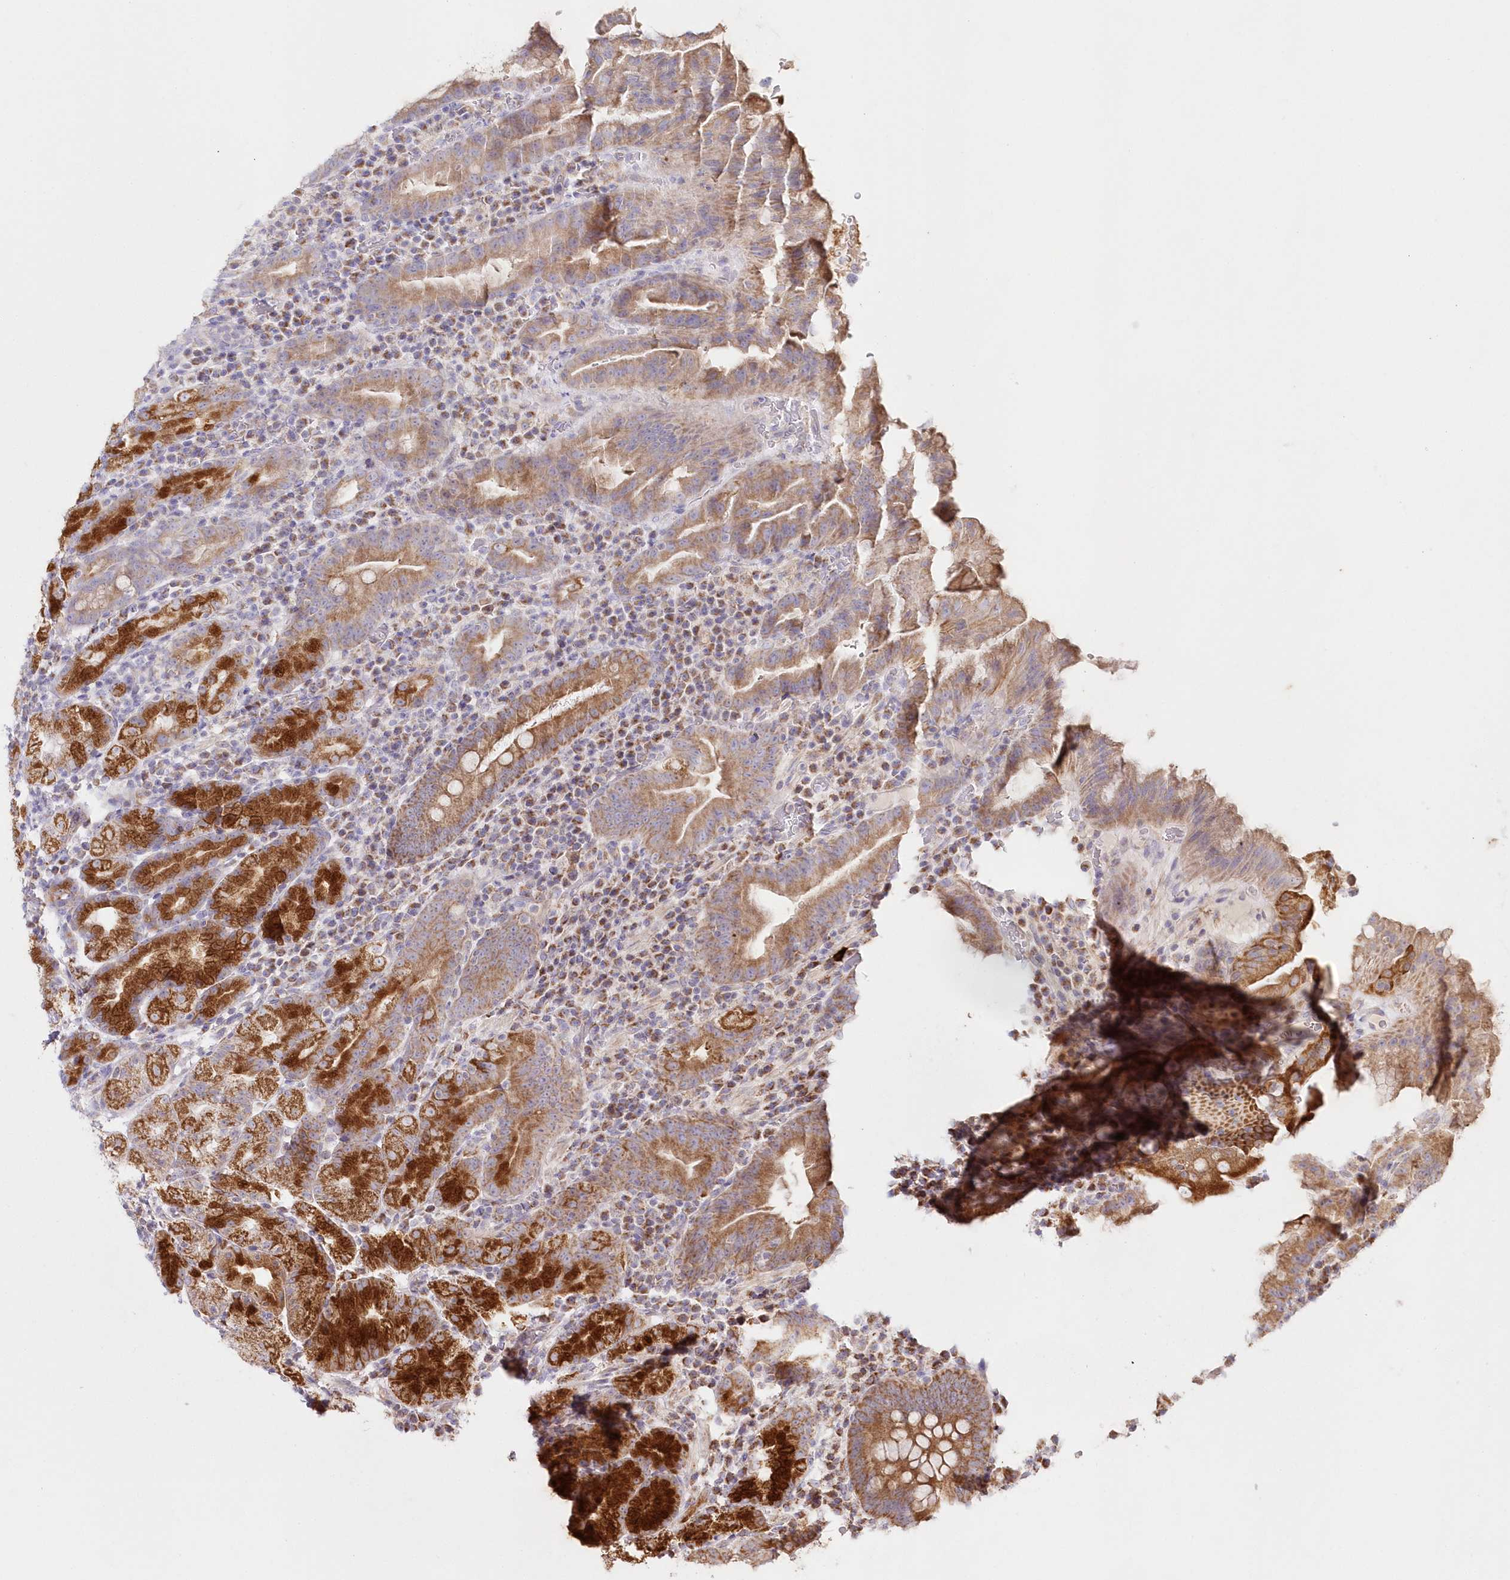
{"staining": {"intensity": "strong", "quantity": ">75%", "location": "cytoplasmic/membranous"}, "tissue": "stomach", "cell_type": "Glandular cells", "image_type": "normal", "snomed": [{"axis": "morphology", "description": "Normal tissue, NOS"}, {"axis": "morphology", "description": "Inflammation, NOS"}, {"axis": "topography", "description": "Stomach"}], "caption": "Glandular cells exhibit high levels of strong cytoplasmic/membranous expression in about >75% of cells in unremarkable stomach.", "gene": "DNA2", "patient": {"sex": "male", "age": 79}}